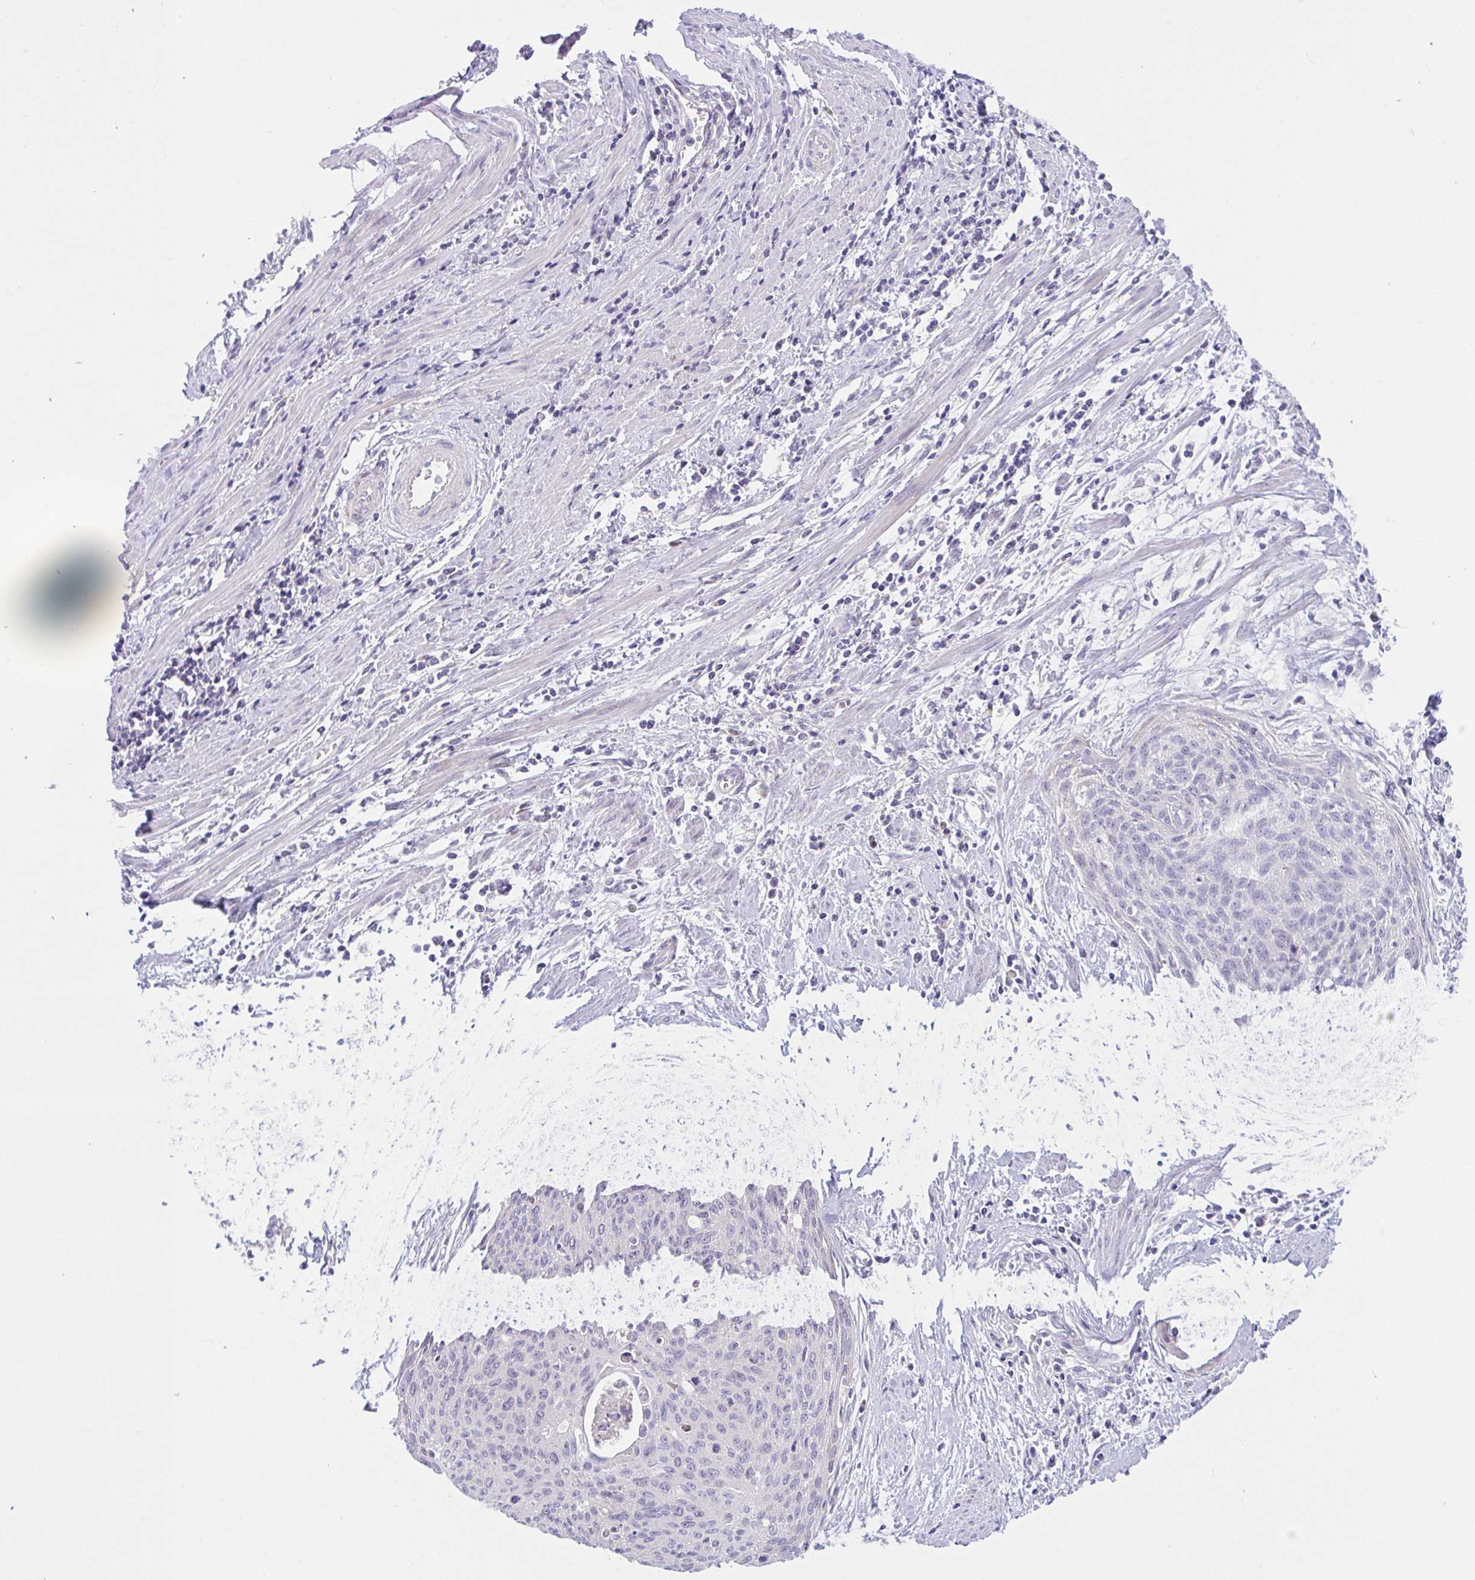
{"staining": {"intensity": "negative", "quantity": "none", "location": "none"}, "tissue": "cervical cancer", "cell_type": "Tumor cells", "image_type": "cancer", "snomed": [{"axis": "morphology", "description": "Squamous cell carcinoma, NOS"}, {"axis": "topography", "description": "Cervix"}], "caption": "DAB (3,3'-diaminobenzidine) immunohistochemical staining of human cervical cancer demonstrates no significant staining in tumor cells.", "gene": "DTX3", "patient": {"sex": "female", "age": 55}}